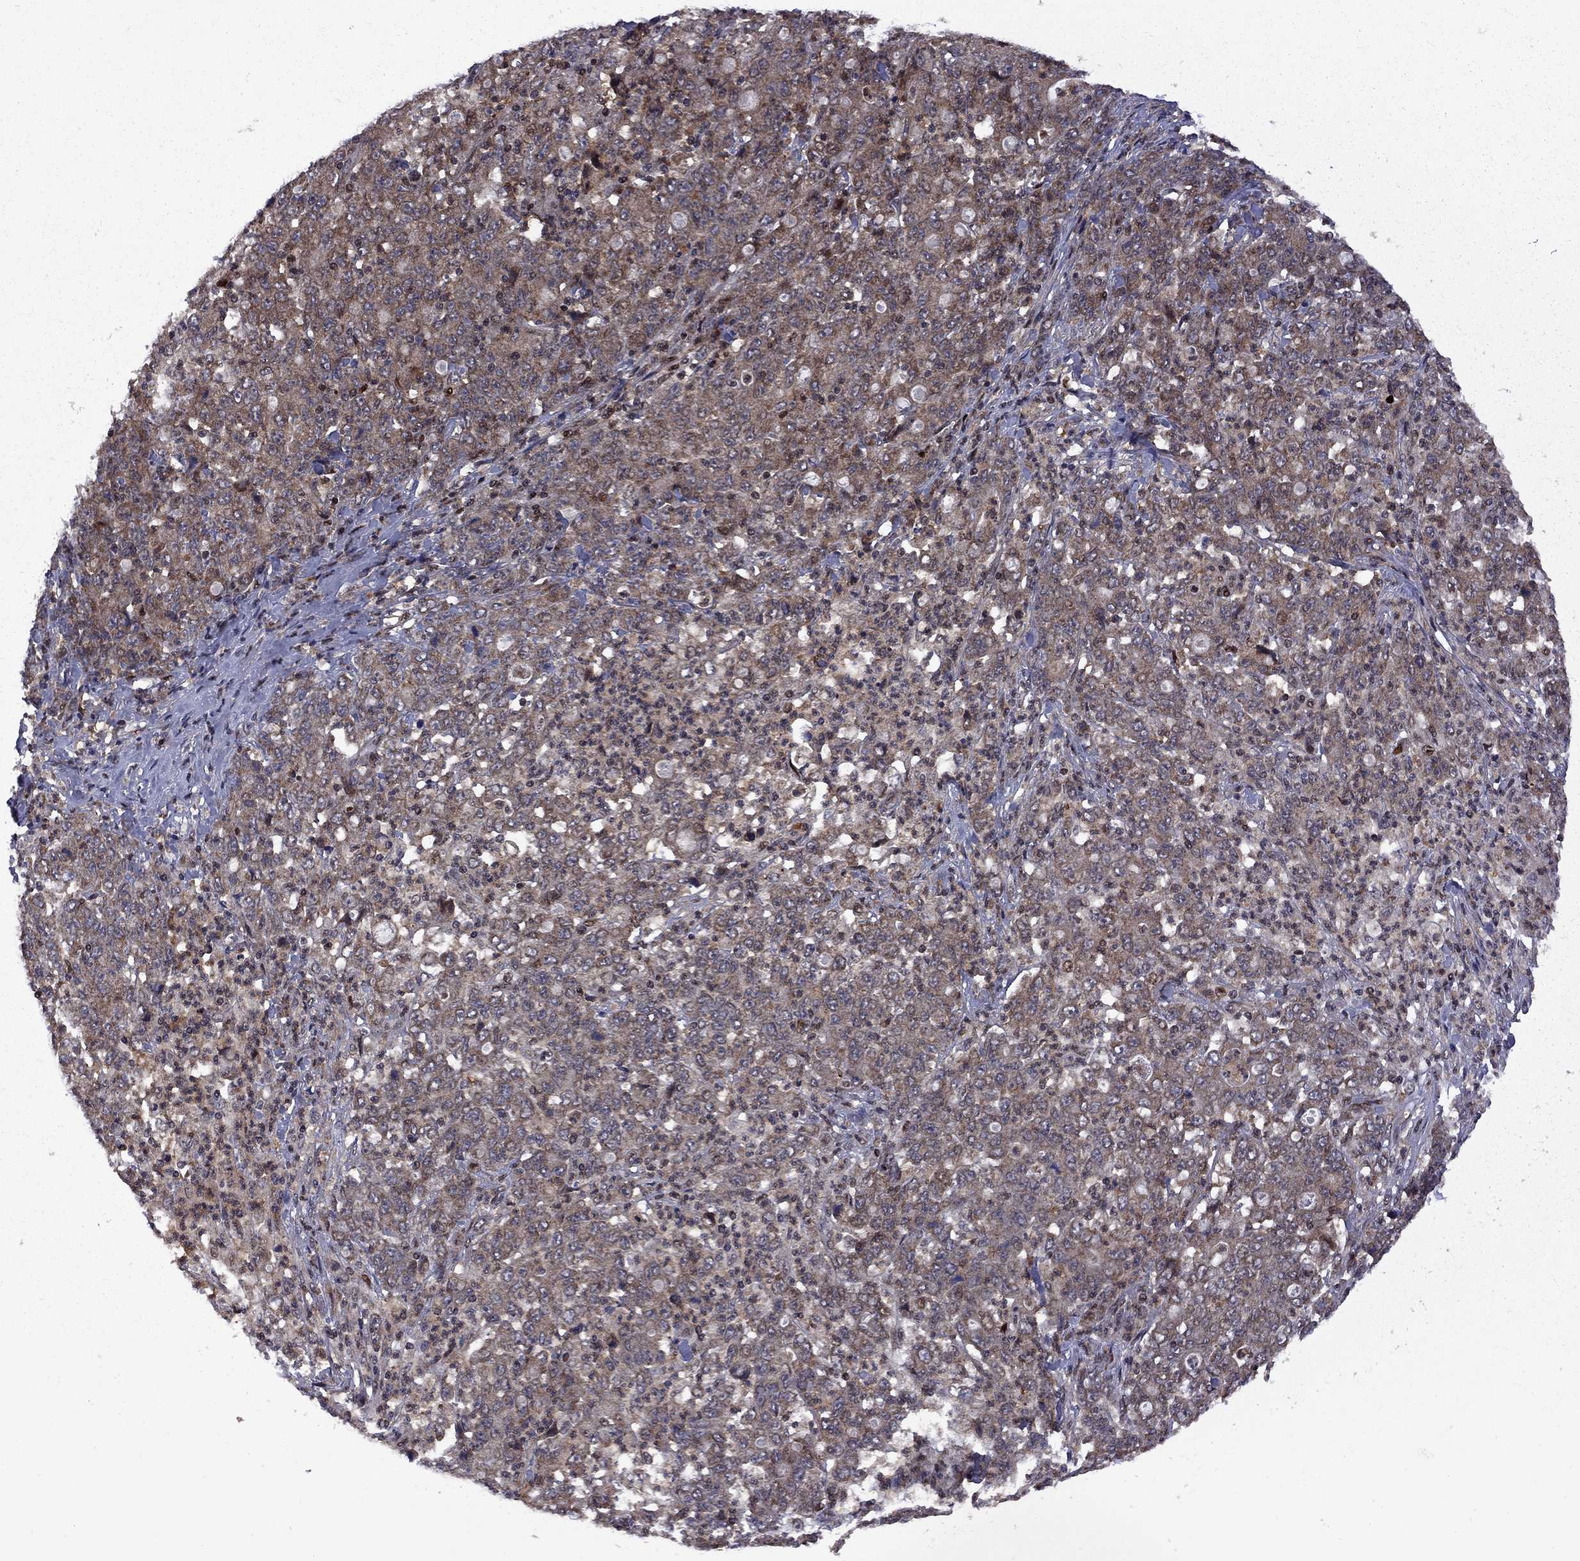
{"staining": {"intensity": "moderate", "quantity": ">75%", "location": "cytoplasmic/membranous"}, "tissue": "stomach cancer", "cell_type": "Tumor cells", "image_type": "cancer", "snomed": [{"axis": "morphology", "description": "Adenocarcinoma, NOS"}, {"axis": "topography", "description": "Stomach, lower"}], "caption": "Immunohistochemical staining of human stomach cancer shows moderate cytoplasmic/membranous protein positivity in approximately >75% of tumor cells.", "gene": "IPP", "patient": {"sex": "female", "age": 71}}